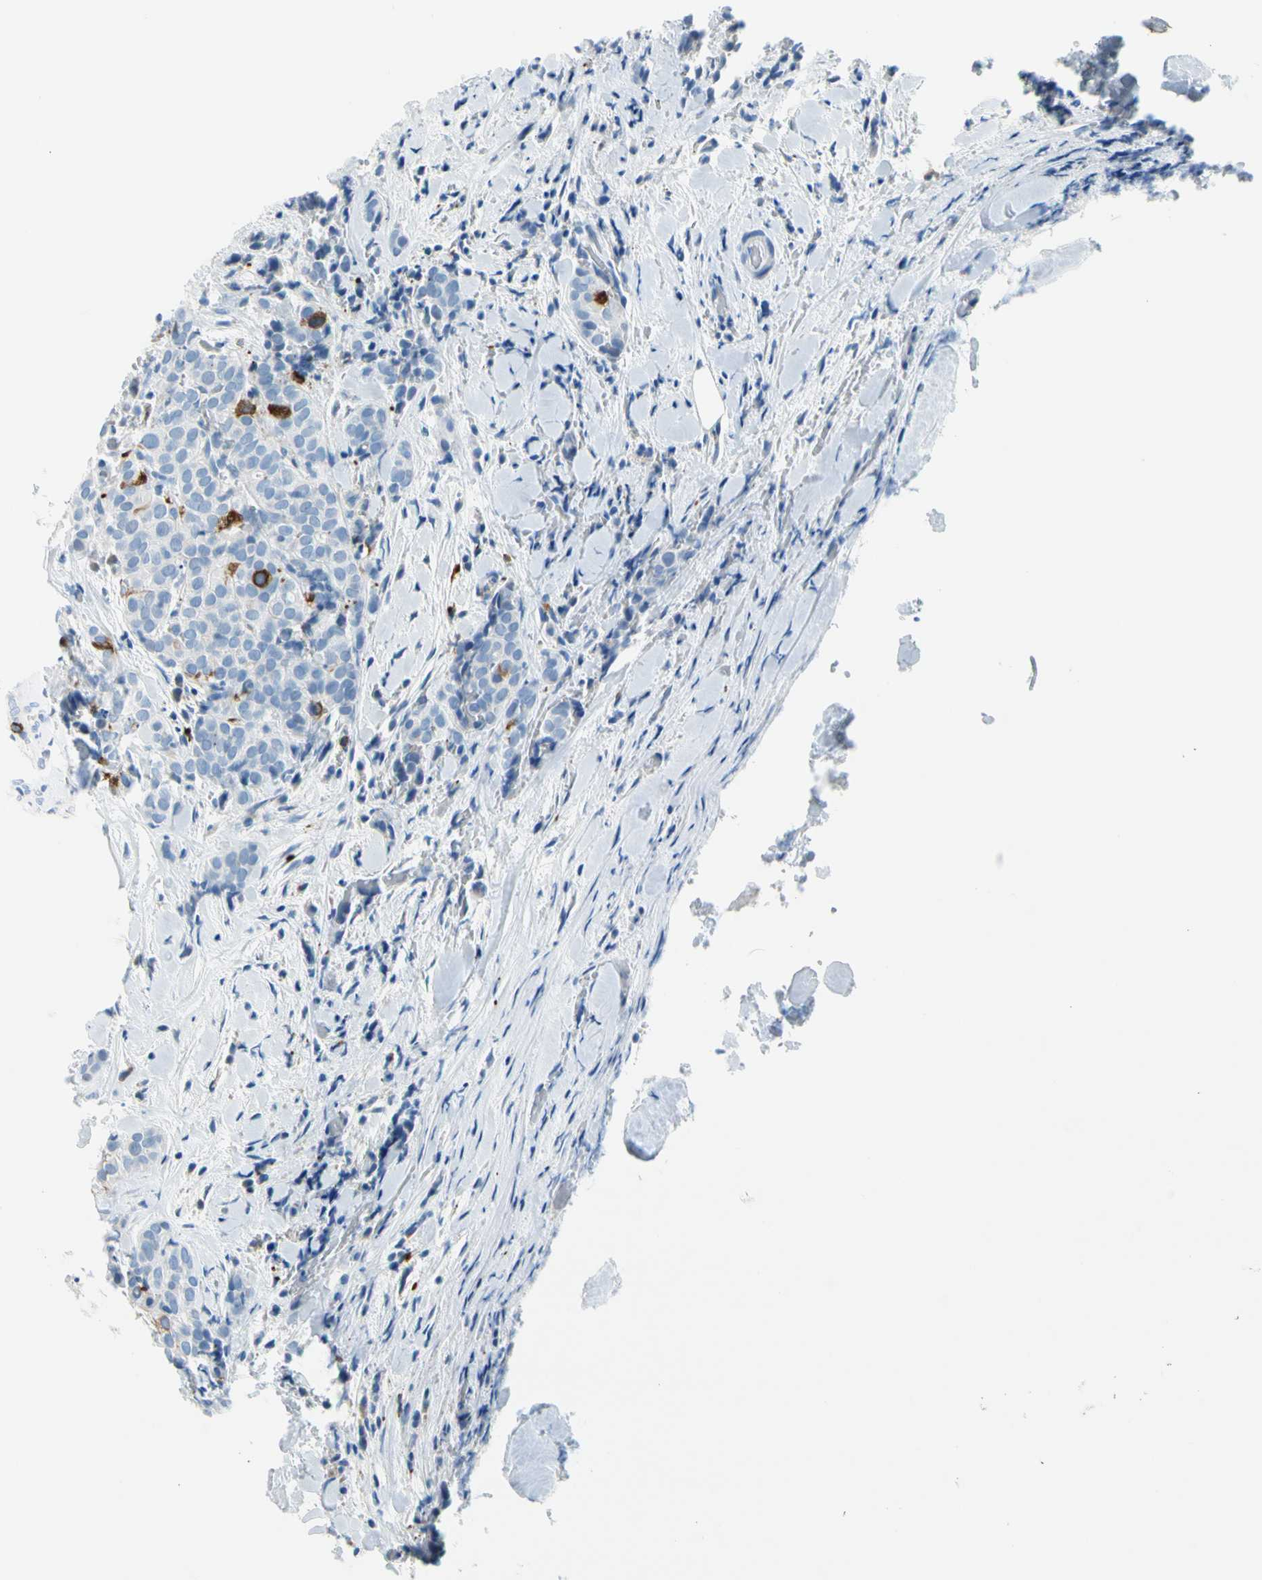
{"staining": {"intensity": "strong", "quantity": "<25%", "location": "cytoplasmic/membranous"}, "tissue": "thyroid cancer", "cell_type": "Tumor cells", "image_type": "cancer", "snomed": [{"axis": "morphology", "description": "Normal tissue, NOS"}, {"axis": "morphology", "description": "Papillary adenocarcinoma, NOS"}, {"axis": "topography", "description": "Thyroid gland"}], "caption": "Protein expression by immunohistochemistry (IHC) displays strong cytoplasmic/membranous positivity in about <25% of tumor cells in thyroid cancer (papillary adenocarcinoma). The protein is shown in brown color, while the nuclei are stained blue.", "gene": "TACC3", "patient": {"sex": "female", "age": 30}}